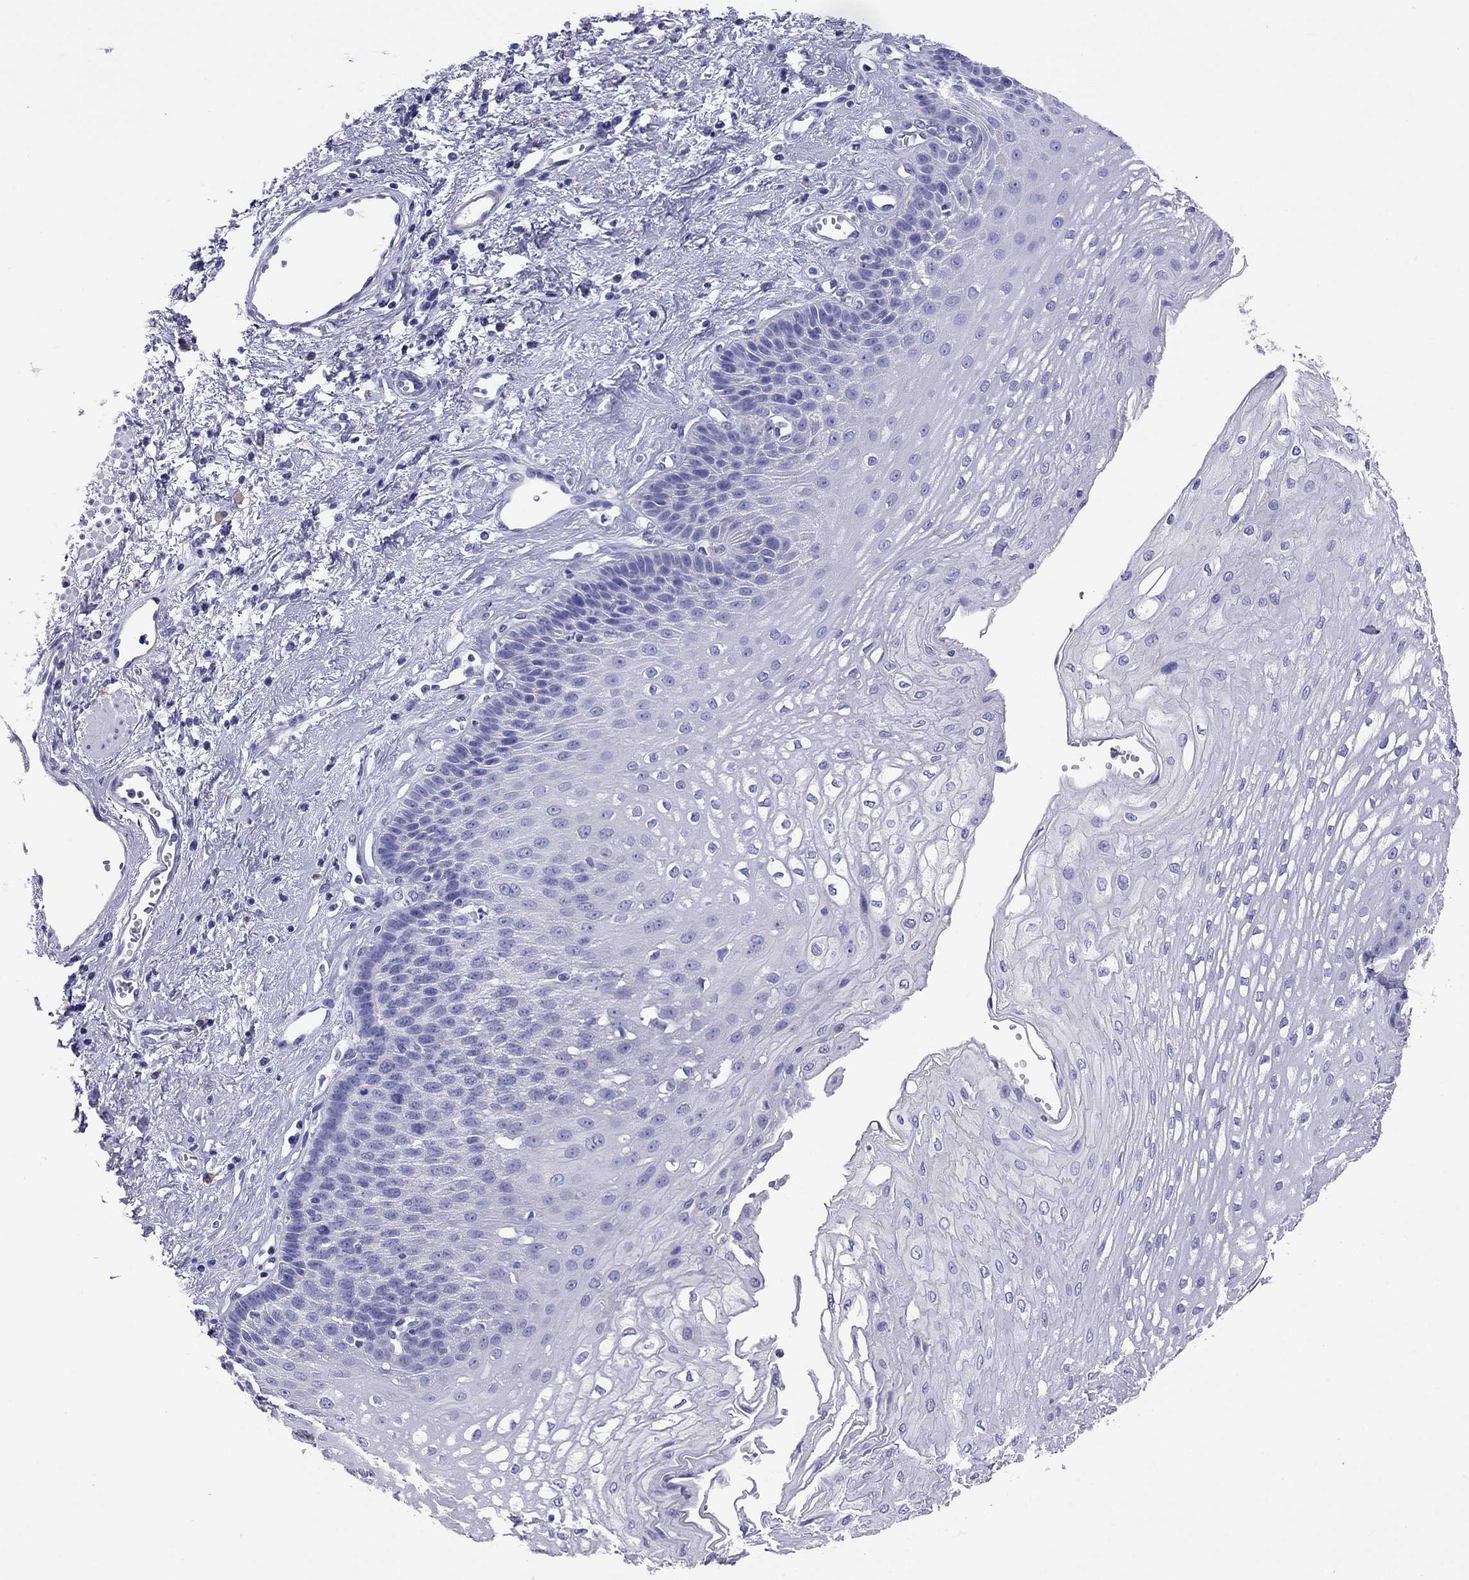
{"staining": {"intensity": "negative", "quantity": "none", "location": "none"}, "tissue": "esophagus", "cell_type": "Squamous epithelial cells", "image_type": "normal", "snomed": [{"axis": "morphology", "description": "Normal tissue, NOS"}, {"axis": "topography", "description": "Esophagus"}], "caption": "A high-resolution micrograph shows IHC staining of normal esophagus, which demonstrates no significant expression in squamous epithelial cells. (DAB (3,3'-diaminobenzidine) IHC, high magnification).", "gene": "CALHM1", "patient": {"sex": "female", "age": 62}}